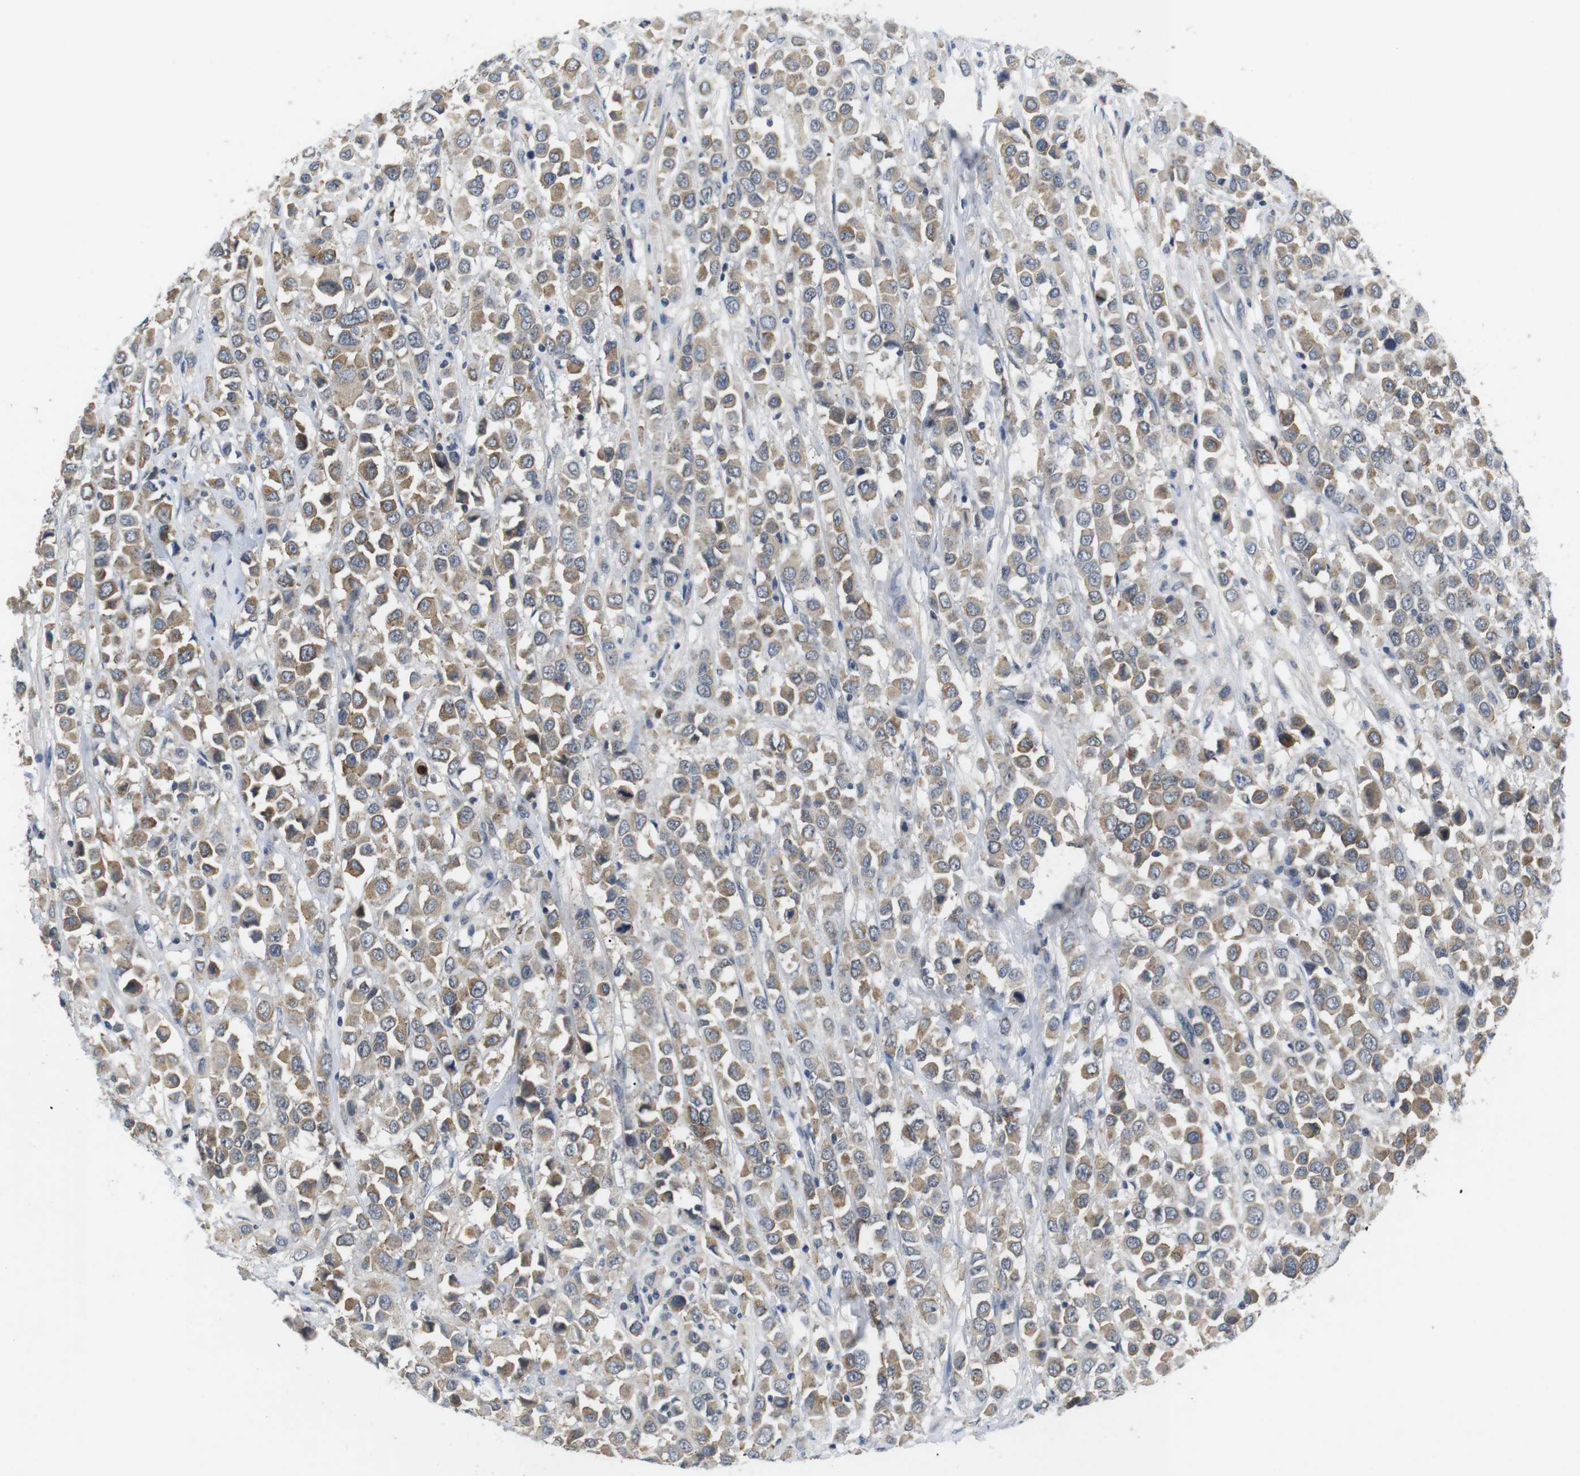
{"staining": {"intensity": "moderate", "quantity": ">75%", "location": "cytoplasmic/membranous"}, "tissue": "breast cancer", "cell_type": "Tumor cells", "image_type": "cancer", "snomed": [{"axis": "morphology", "description": "Duct carcinoma"}, {"axis": "topography", "description": "Breast"}], "caption": "Immunohistochemistry (IHC) (DAB (3,3'-diaminobenzidine)) staining of invasive ductal carcinoma (breast) exhibits moderate cytoplasmic/membranous protein staining in about >75% of tumor cells. (Stains: DAB in brown, nuclei in blue, Microscopy: brightfield microscopy at high magnification).", "gene": "NECTIN1", "patient": {"sex": "female", "age": 61}}